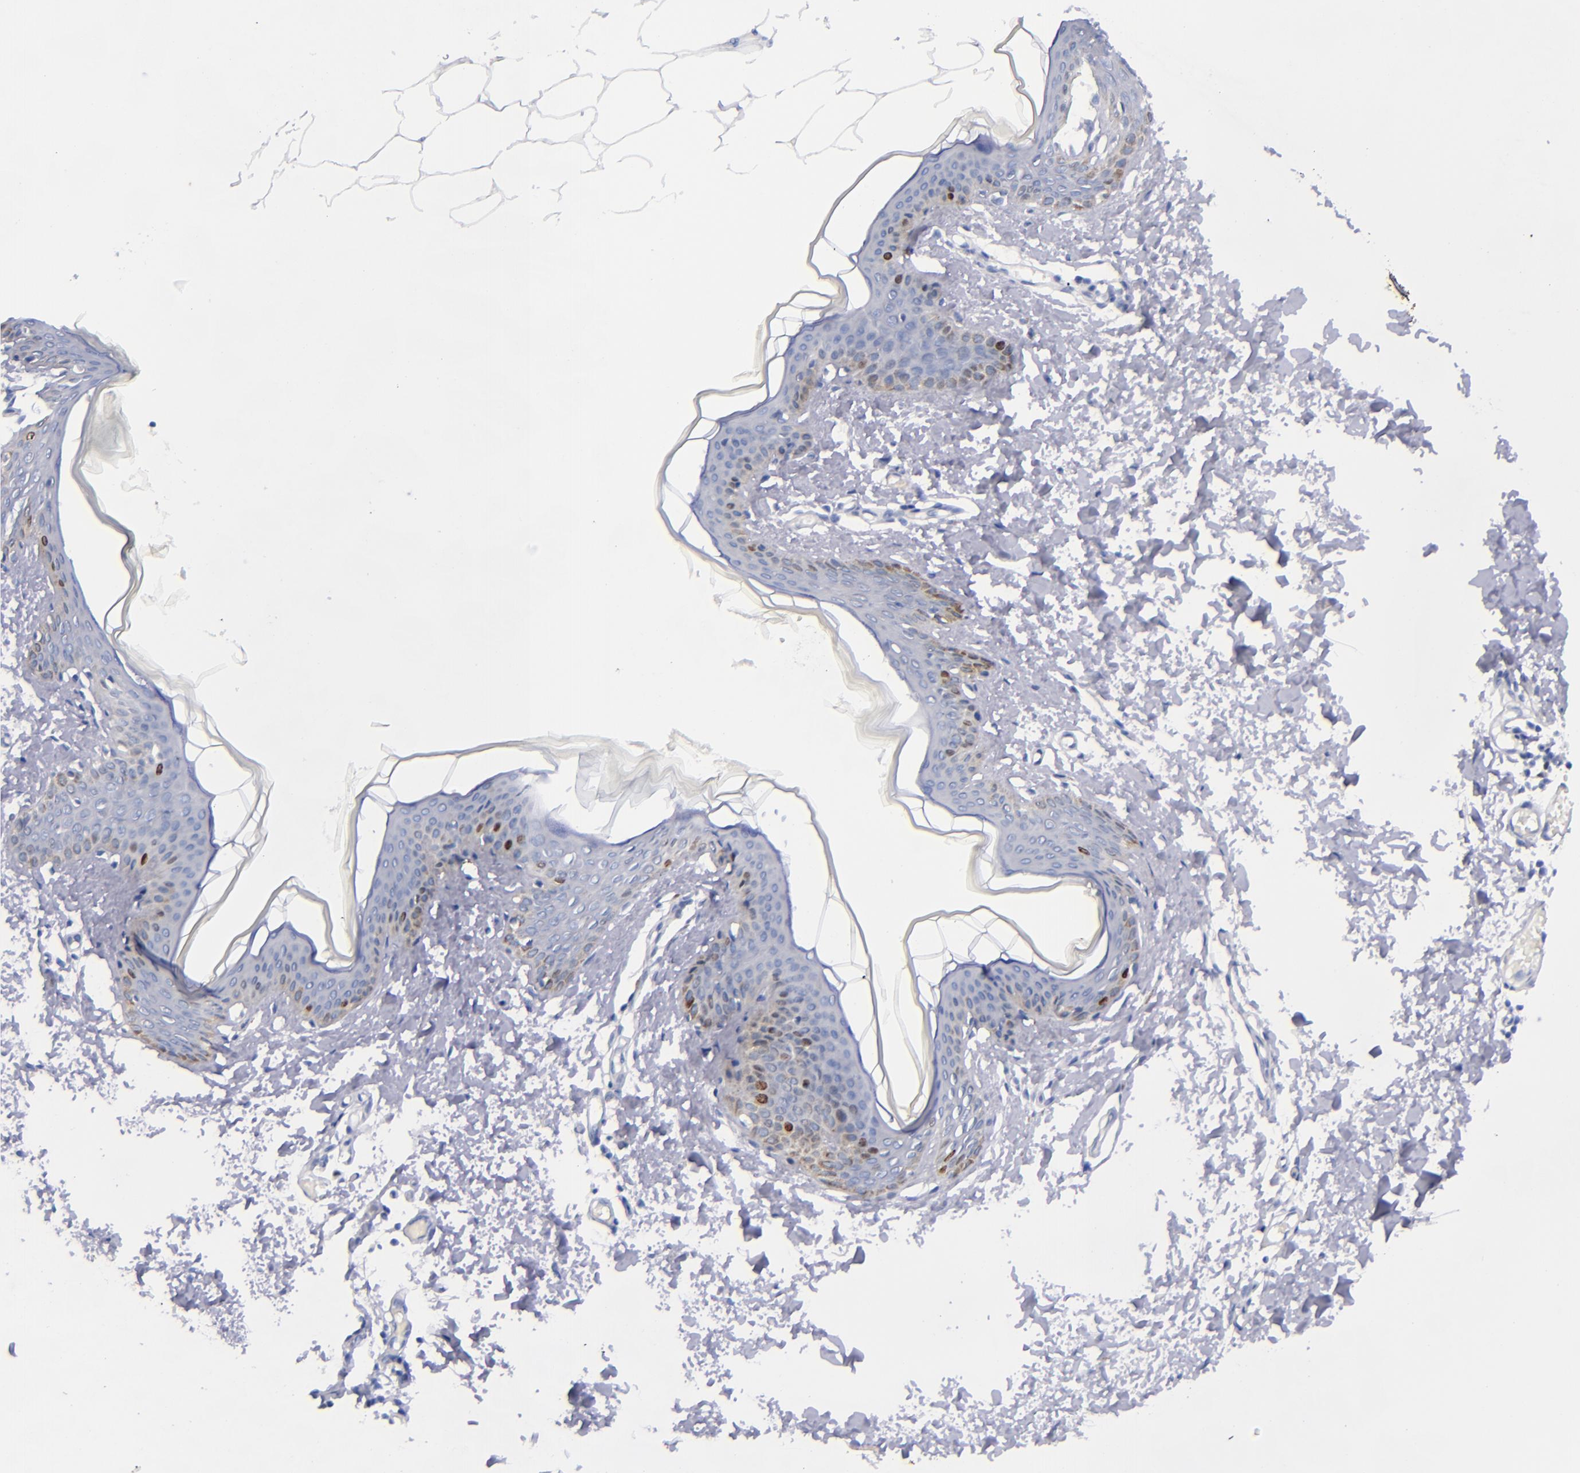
{"staining": {"intensity": "negative", "quantity": "none", "location": "none"}, "tissue": "skin", "cell_type": "Fibroblasts", "image_type": "normal", "snomed": [{"axis": "morphology", "description": "Normal tissue, NOS"}, {"axis": "topography", "description": "Skin"}], "caption": "This is a micrograph of IHC staining of normal skin, which shows no positivity in fibroblasts. (DAB IHC, high magnification).", "gene": "MCM7", "patient": {"sex": "female", "age": 17}}